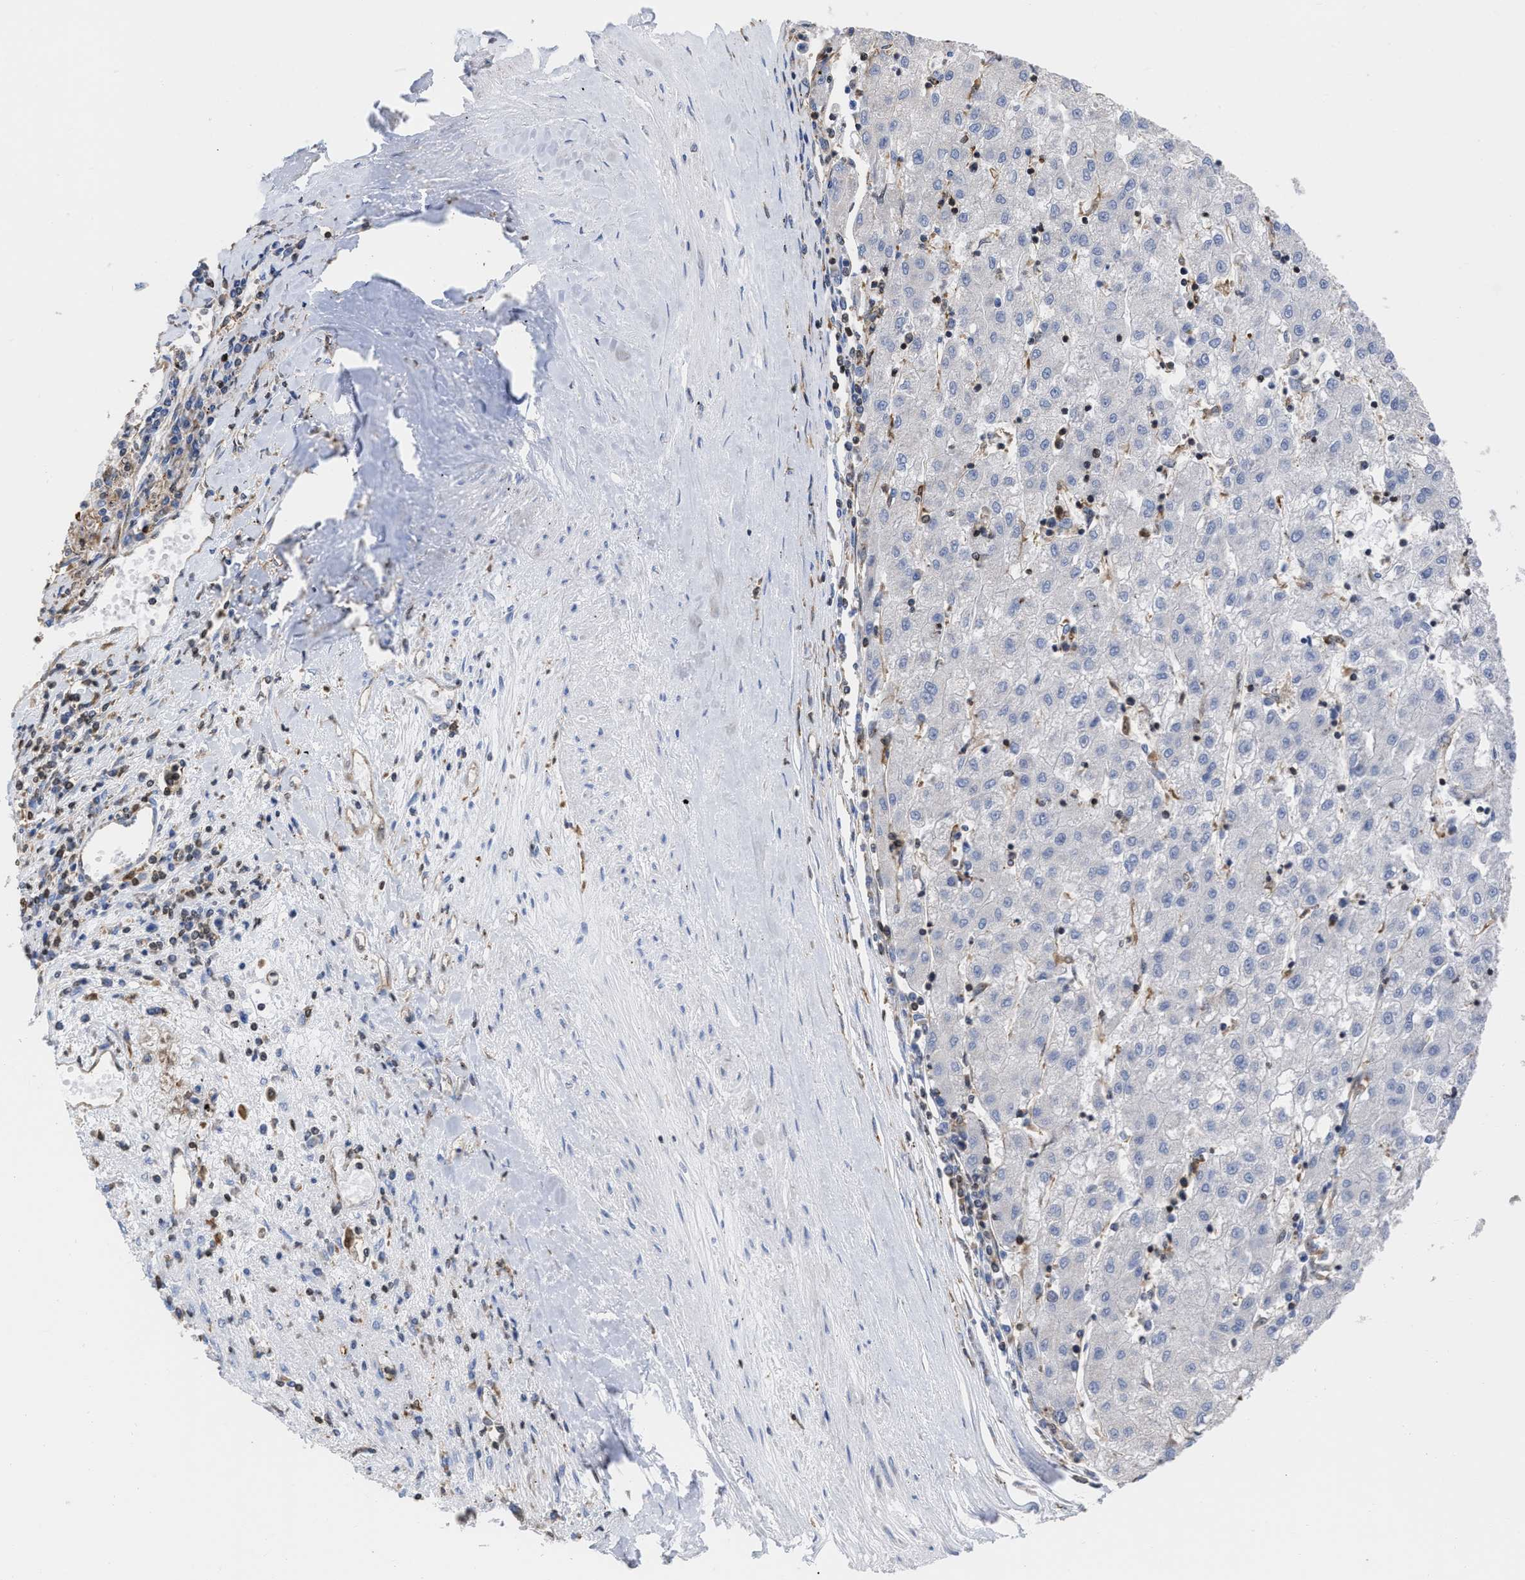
{"staining": {"intensity": "negative", "quantity": "none", "location": "none"}, "tissue": "liver cancer", "cell_type": "Tumor cells", "image_type": "cancer", "snomed": [{"axis": "morphology", "description": "Carcinoma, Hepatocellular, NOS"}, {"axis": "topography", "description": "Liver"}], "caption": "Immunohistochemical staining of liver cancer displays no significant expression in tumor cells.", "gene": "GIMAP4", "patient": {"sex": "male", "age": 72}}